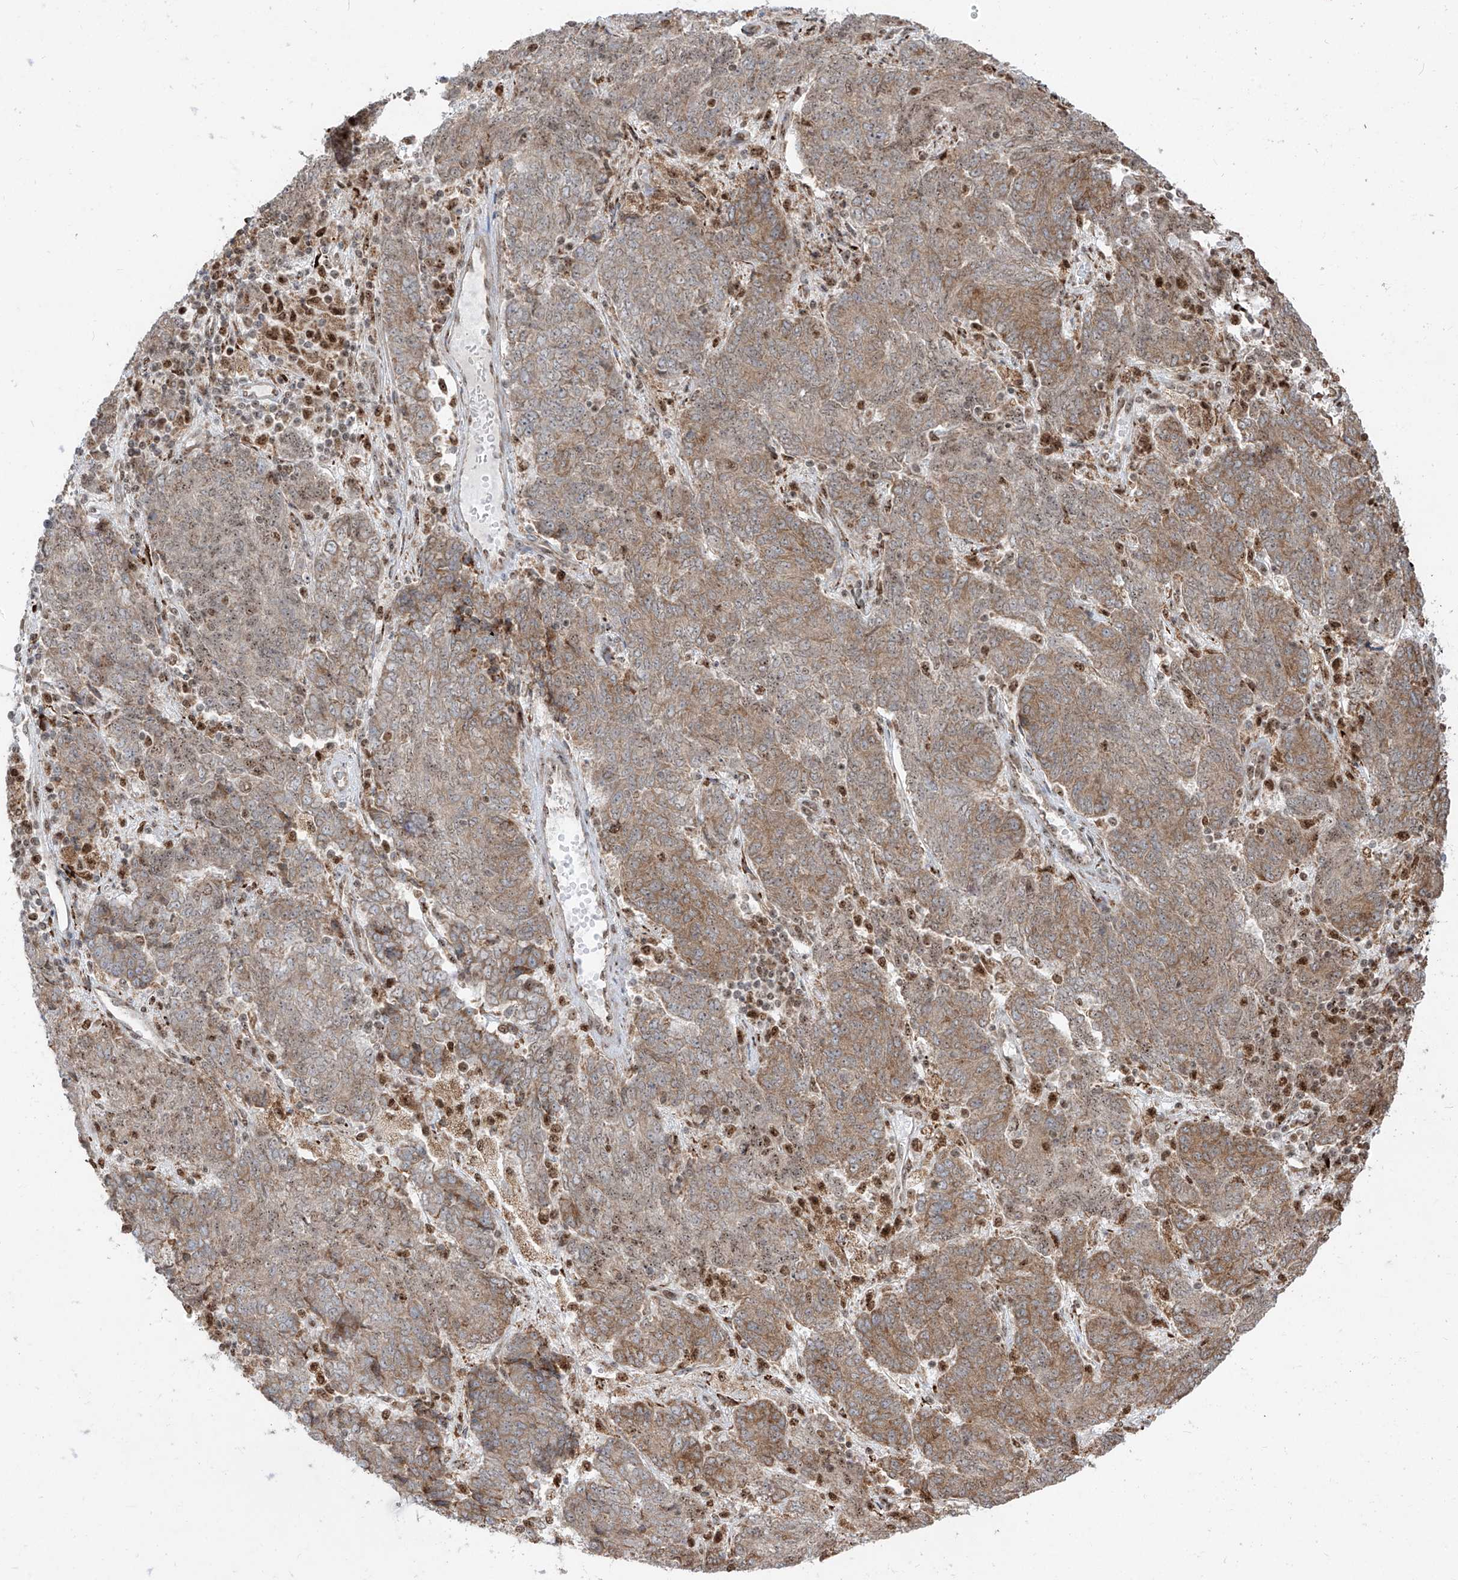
{"staining": {"intensity": "moderate", "quantity": ">75%", "location": "cytoplasmic/membranous"}, "tissue": "endometrial cancer", "cell_type": "Tumor cells", "image_type": "cancer", "snomed": [{"axis": "morphology", "description": "Adenocarcinoma, NOS"}, {"axis": "topography", "description": "Endometrium"}], "caption": "A micrograph of human endometrial adenocarcinoma stained for a protein shows moderate cytoplasmic/membranous brown staining in tumor cells. Nuclei are stained in blue.", "gene": "ZBTB8A", "patient": {"sex": "female", "age": 80}}